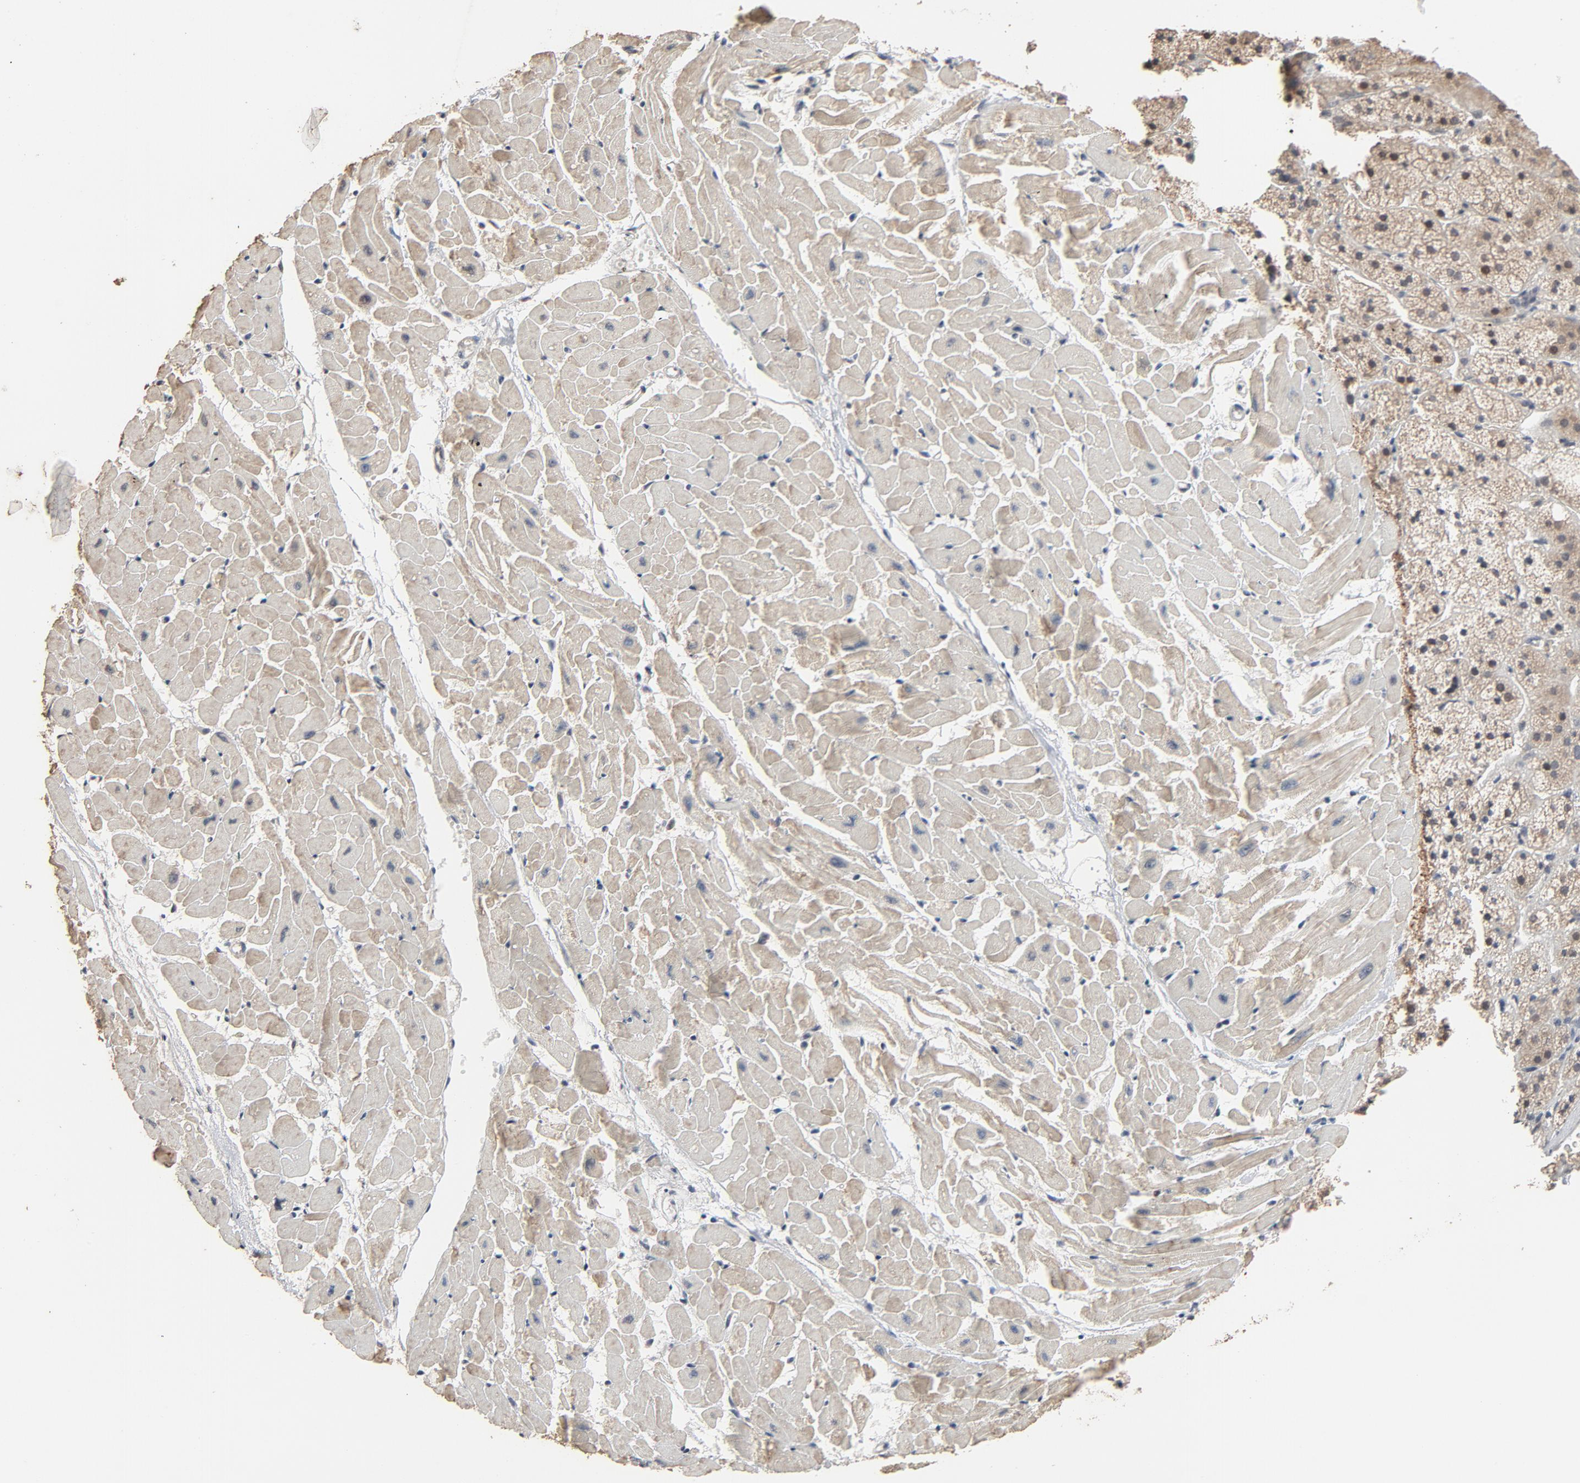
{"staining": {"intensity": "weak", "quantity": ">75%", "location": "cytoplasmic/membranous"}, "tissue": "heart muscle", "cell_type": "Cardiomyocytes", "image_type": "normal", "snomed": [{"axis": "morphology", "description": "Normal tissue, NOS"}, {"axis": "topography", "description": "Heart"}], "caption": "Protein positivity by IHC exhibits weak cytoplasmic/membranous expression in about >75% of cardiomyocytes in unremarkable heart muscle.", "gene": "MT3", "patient": {"sex": "female", "age": 19}}